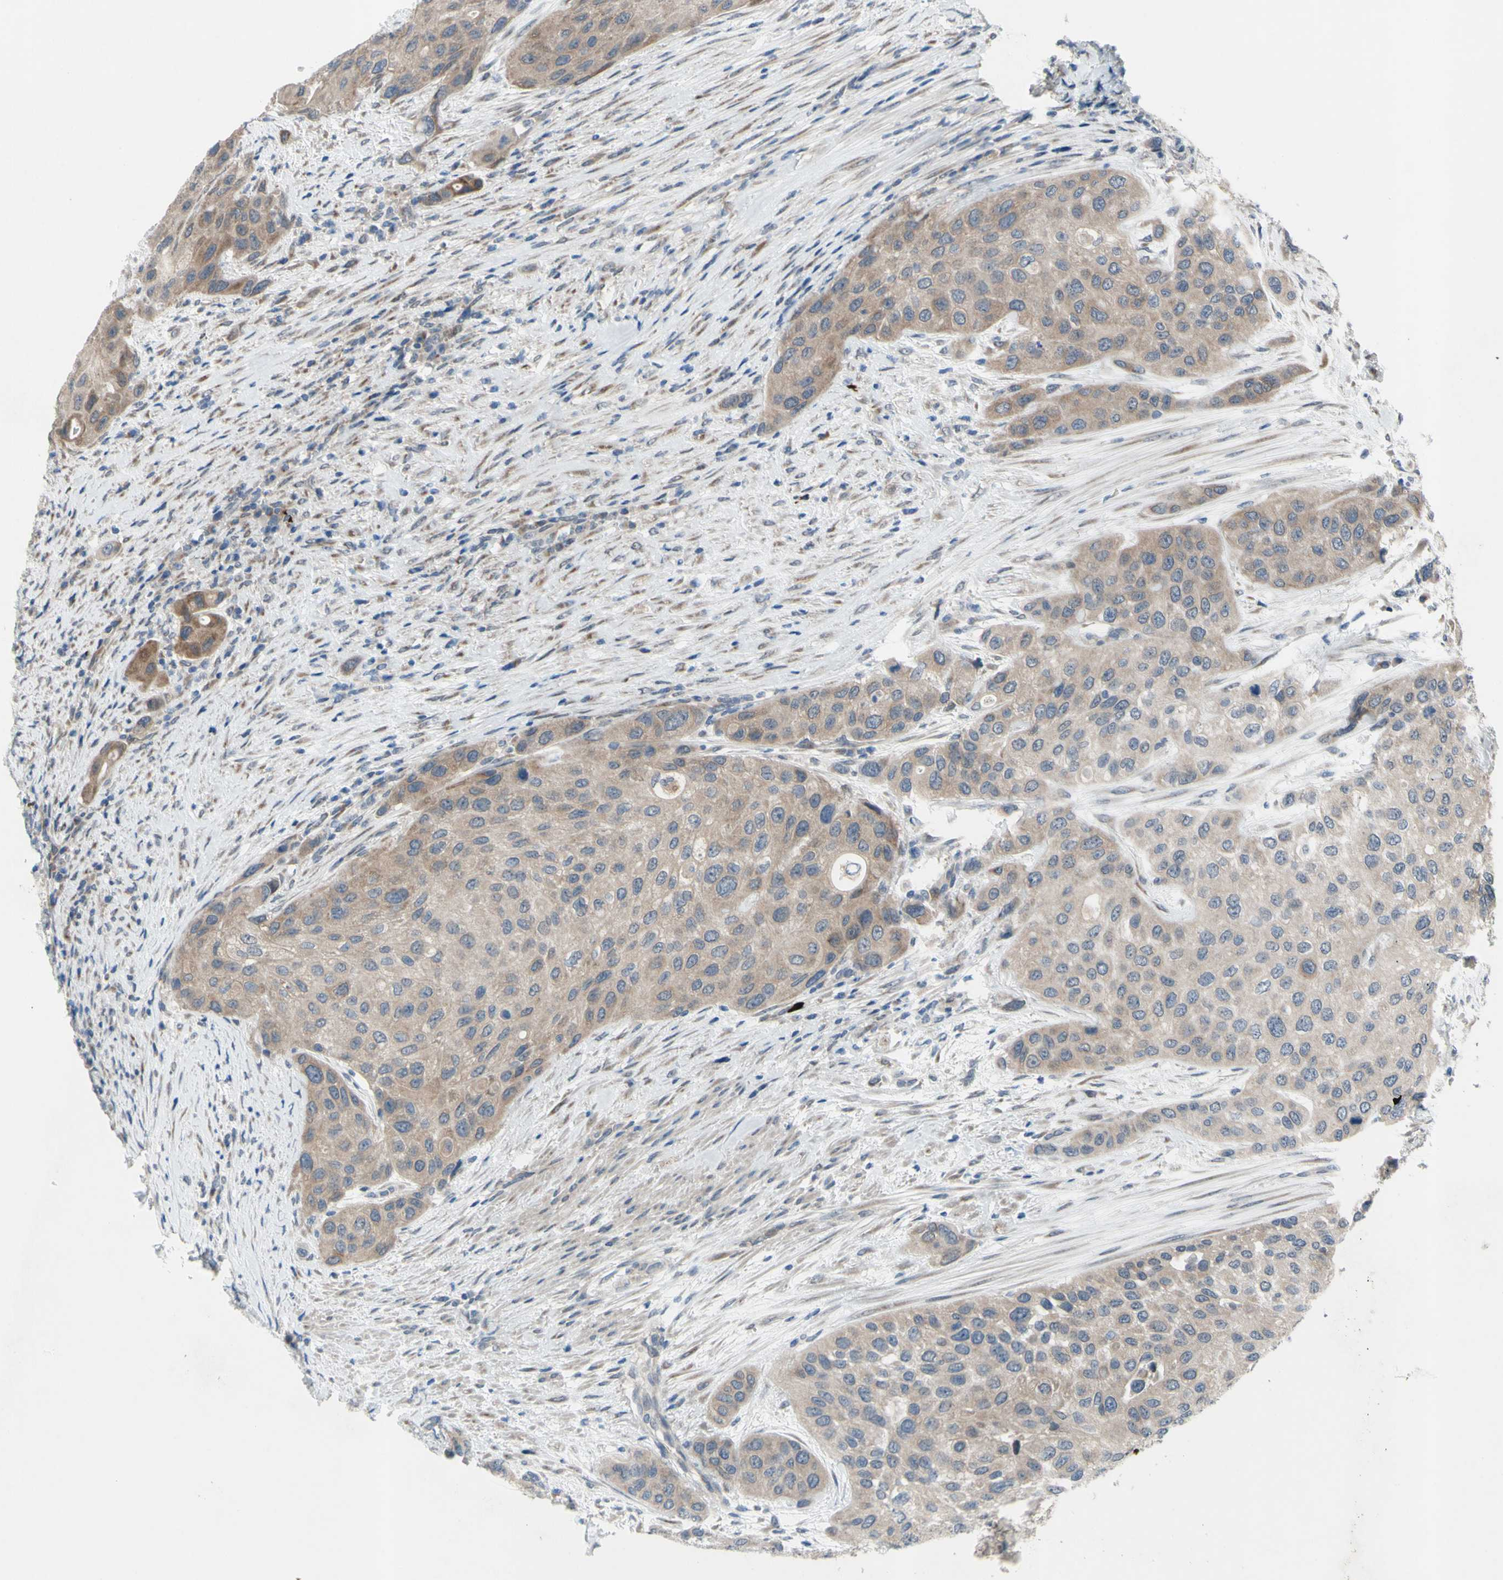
{"staining": {"intensity": "moderate", "quantity": ">75%", "location": "cytoplasmic/membranous"}, "tissue": "urothelial cancer", "cell_type": "Tumor cells", "image_type": "cancer", "snomed": [{"axis": "morphology", "description": "Urothelial carcinoma, High grade"}, {"axis": "topography", "description": "Urinary bladder"}], "caption": "A medium amount of moderate cytoplasmic/membranous positivity is appreciated in approximately >75% of tumor cells in urothelial cancer tissue.", "gene": "GRAMD2B", "patient": {"sex": "female", "age": 56}}